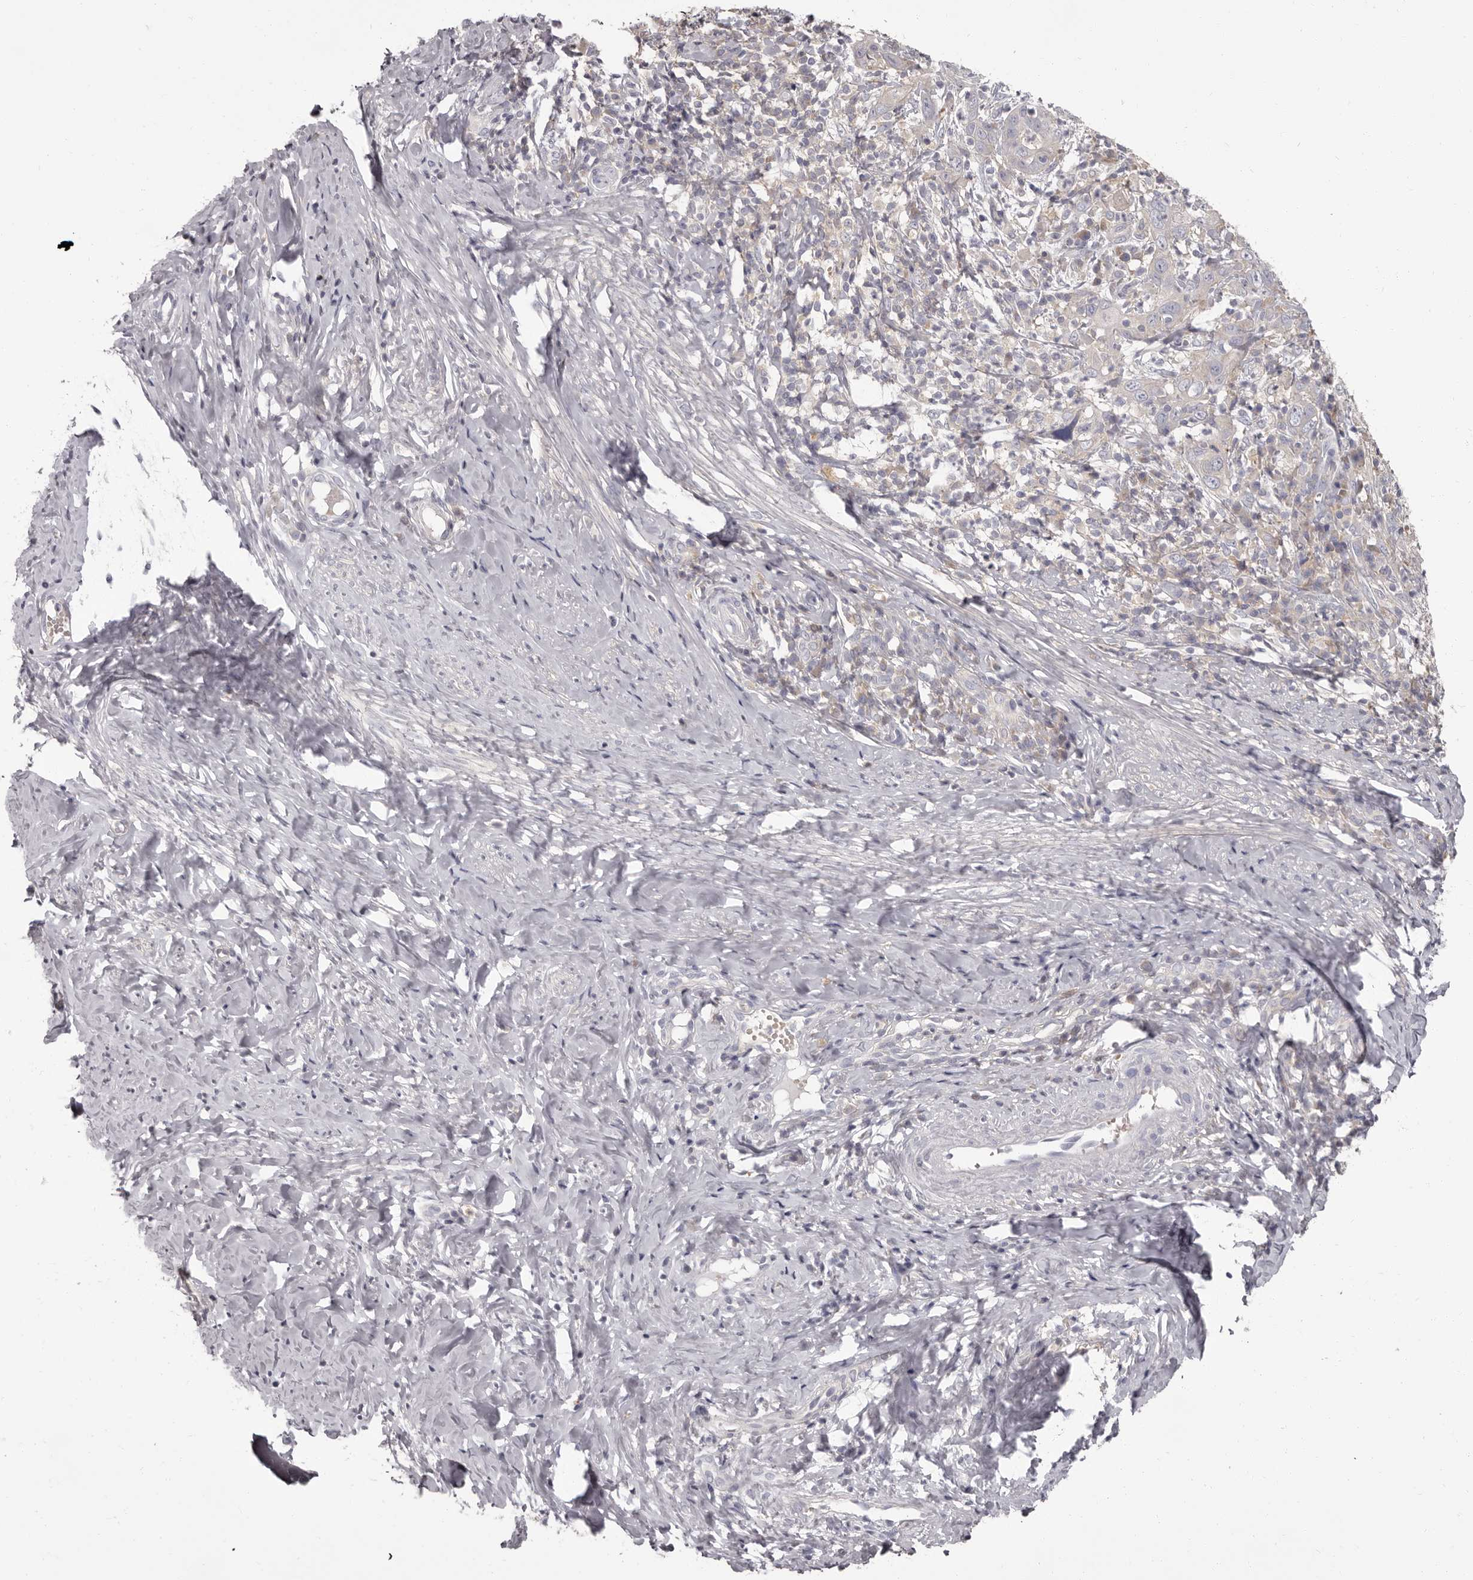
{"staining": {"intensity": "negative", "quantity": "none", "location": "none"}, "tissue": "cervical cancer", "cell_type": "Tumor cells", "image_type": "cancer", "snomed": [{"axis": "morphology", "description": "Squamous cell carcinoma, NOS"}, {"axis": "topography", "description": "Cervix"}], "caption": "The immunohistochemistry micrograph has no significant positivity in tumor cells of cervical squamous cell carcinoma tissue.", "gene": "APEH", "patient": {"sex": "female", "age": 46}}